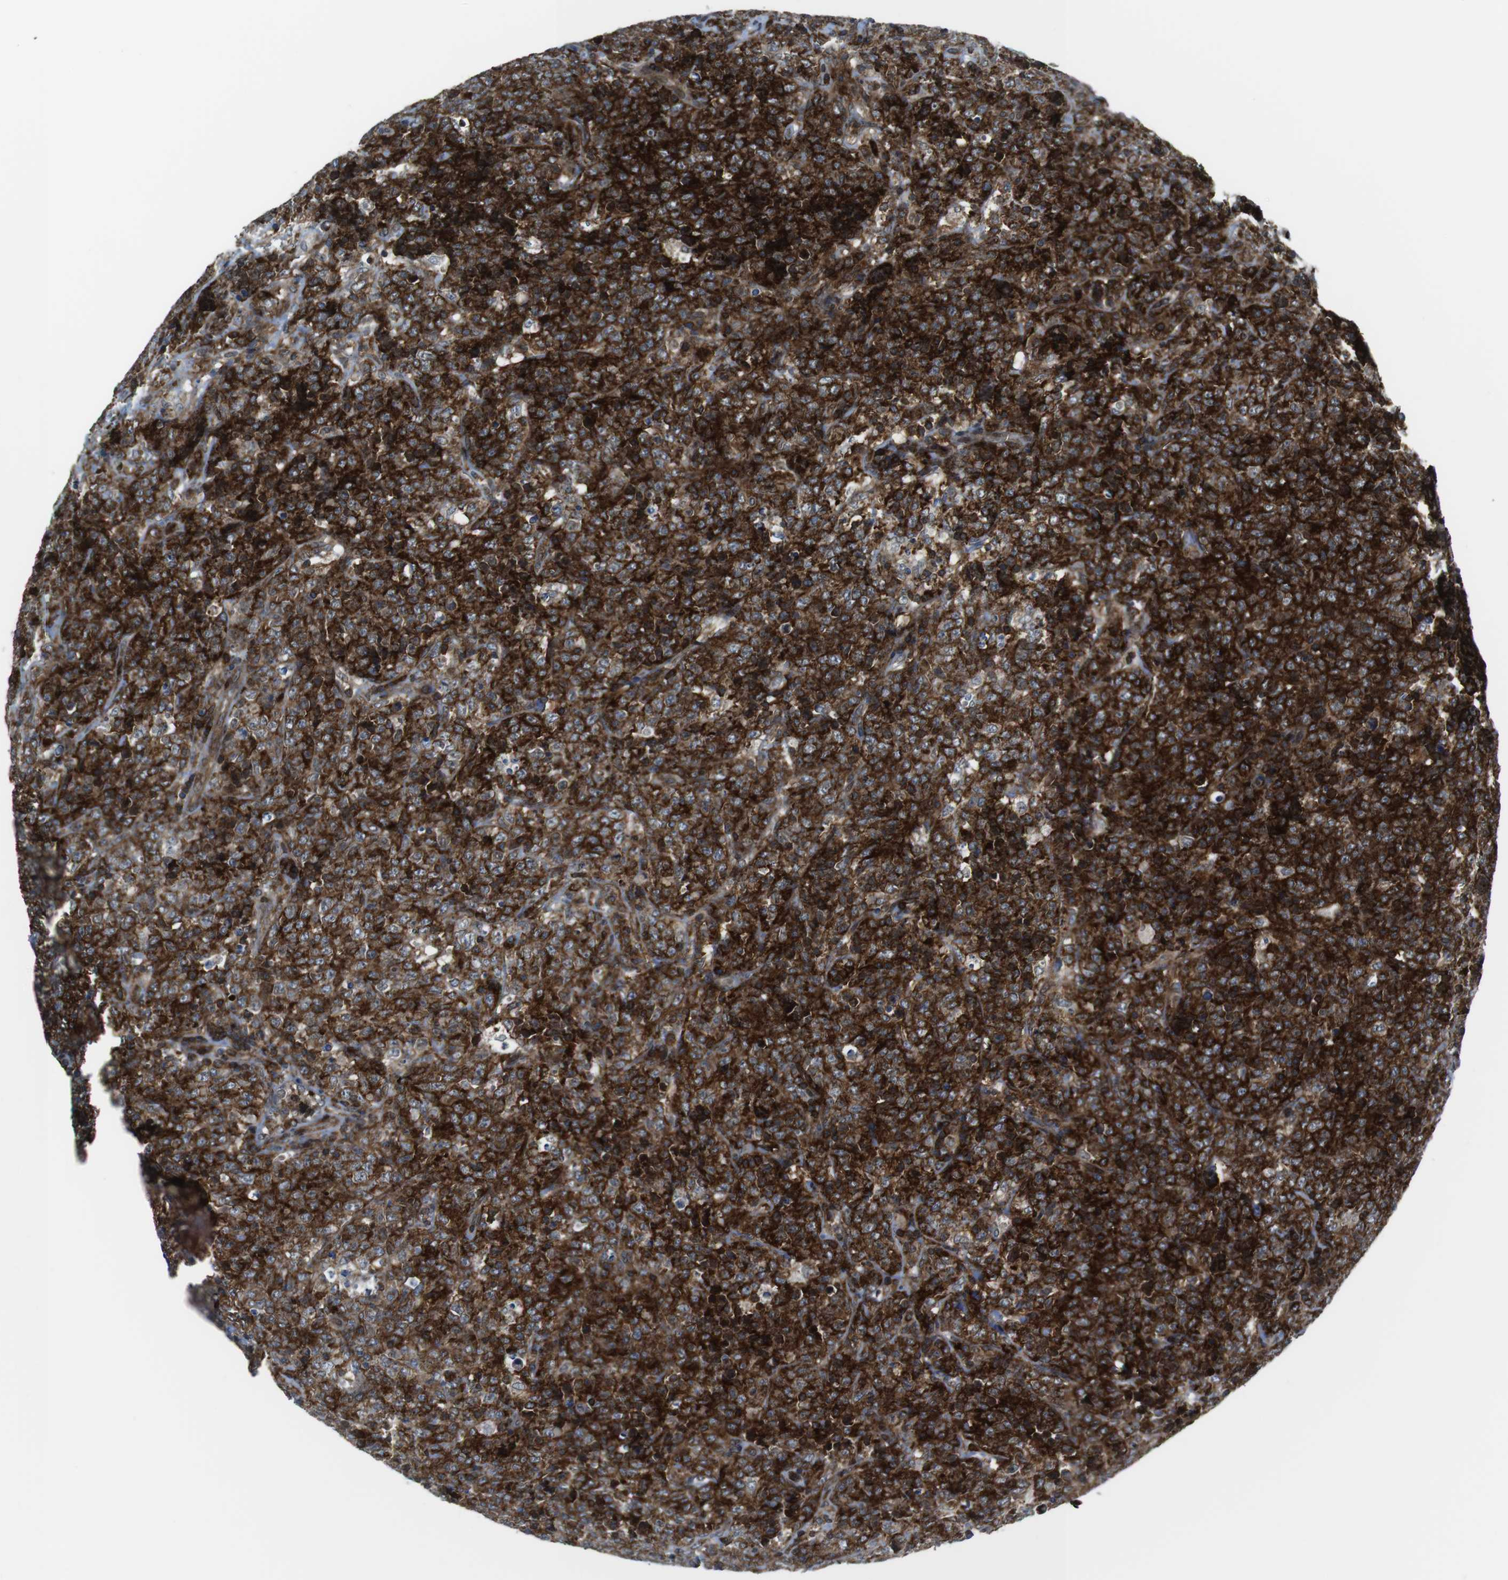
{"staining": {"intensity": "strong", "quantity": "25%-75%", "location": "cytoplasmic/membranous"}, "tissue": "lymphoma", "cell_type": "Tumor cells", "image_type": "cancer", "snomed": [{"axis": "morphology", "description": "Malignant lymphoma, non-Hodgkin's type, High grade"}, {"axis": "topography", "description": "Tonsil"}], "caption": "The image demonstrates a brown stain indicating the presence of a protein in the cytoplasmic/membranous of tumor cells in lymphoma.", "gene": "CUL7", "patient": {"sex": "female", "age": 36}}